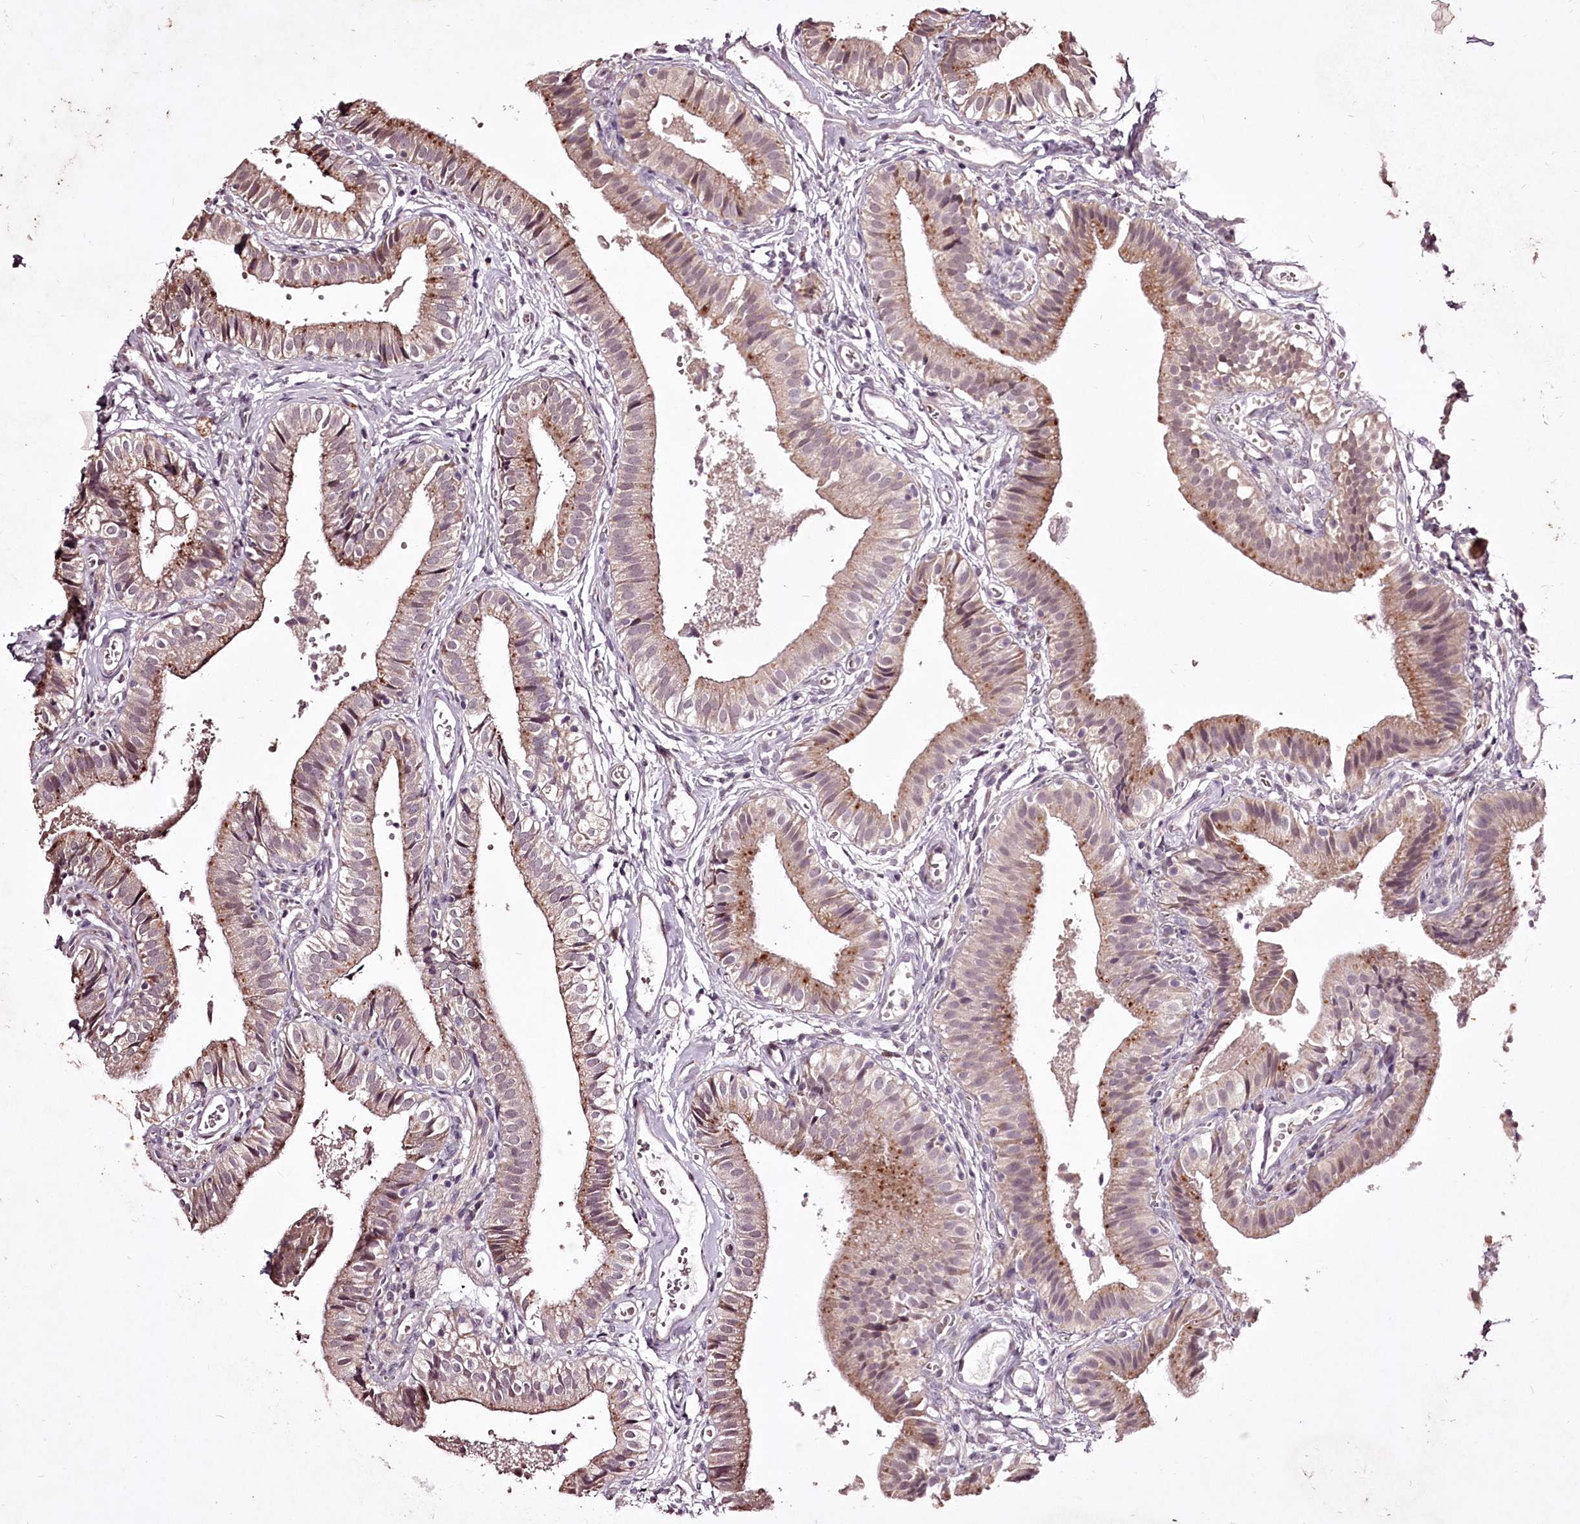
{"staining": {"intensity": "weak", "quantity": "25%-75%", "location": "cytoplasmic/membranous,nuclear"}, "tissue": "gallbladder", "cell_type": "Glandular cells", "image_type": "normal", "snomed": [{"axis": "morphology", "description": "Normal tissue, NOS"}, {"axis": "topography", "description": "Gallbladder"}], "caption": "IHC of normal gallbladder shows low levels of weak cytoplasmic/membranous,nuclear positivity in about 25%-75% of glandular cells. The staining was performed using DAB (3,3'-diaminobenzidine), with brown indicating positive protein expression. Nuclei are stained blue with hematoxylin.", "gene": "ADRA1D", "patient": {"sex": "female", "age": 47}}